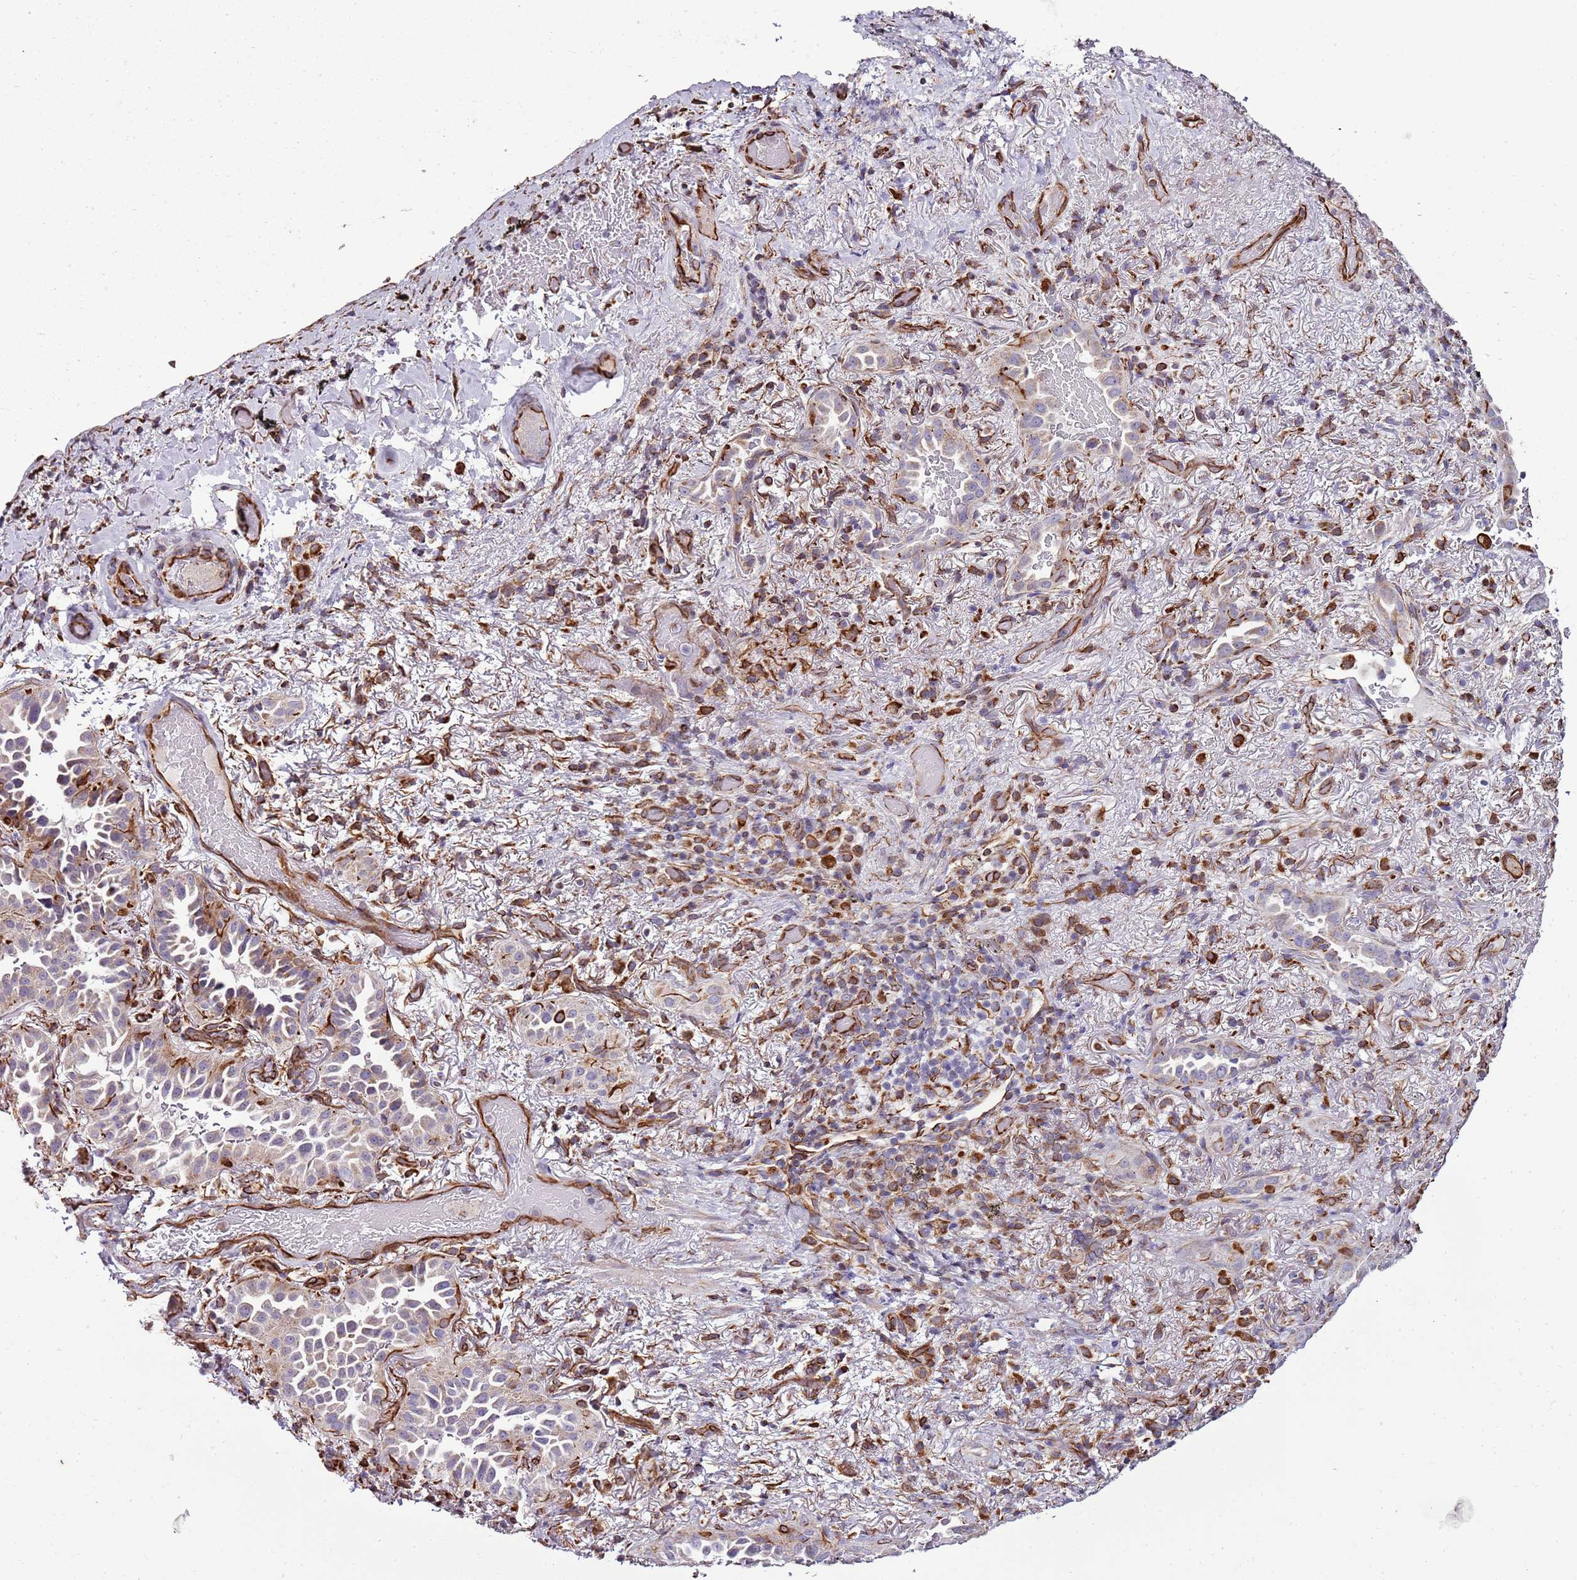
{"staining": {"intensity": "weak", "quantity": "<25%", "location": "cytoplasmic/membranous"}, "tissue": "lung cancer", "cell_type": "Tumor cells", "image_type": "cancer", "snomed": [{"axis": "morphology", "description": "Adenocarcinoma, NOS"}, {"axis": "topography", "description": "Lung"}], "caption": "Immunohistochemistry of lung cancer demonstrates no positivity in tumor cells.", "gene": "ZNF786", "patient": {"sex": "female", "age": 69}}